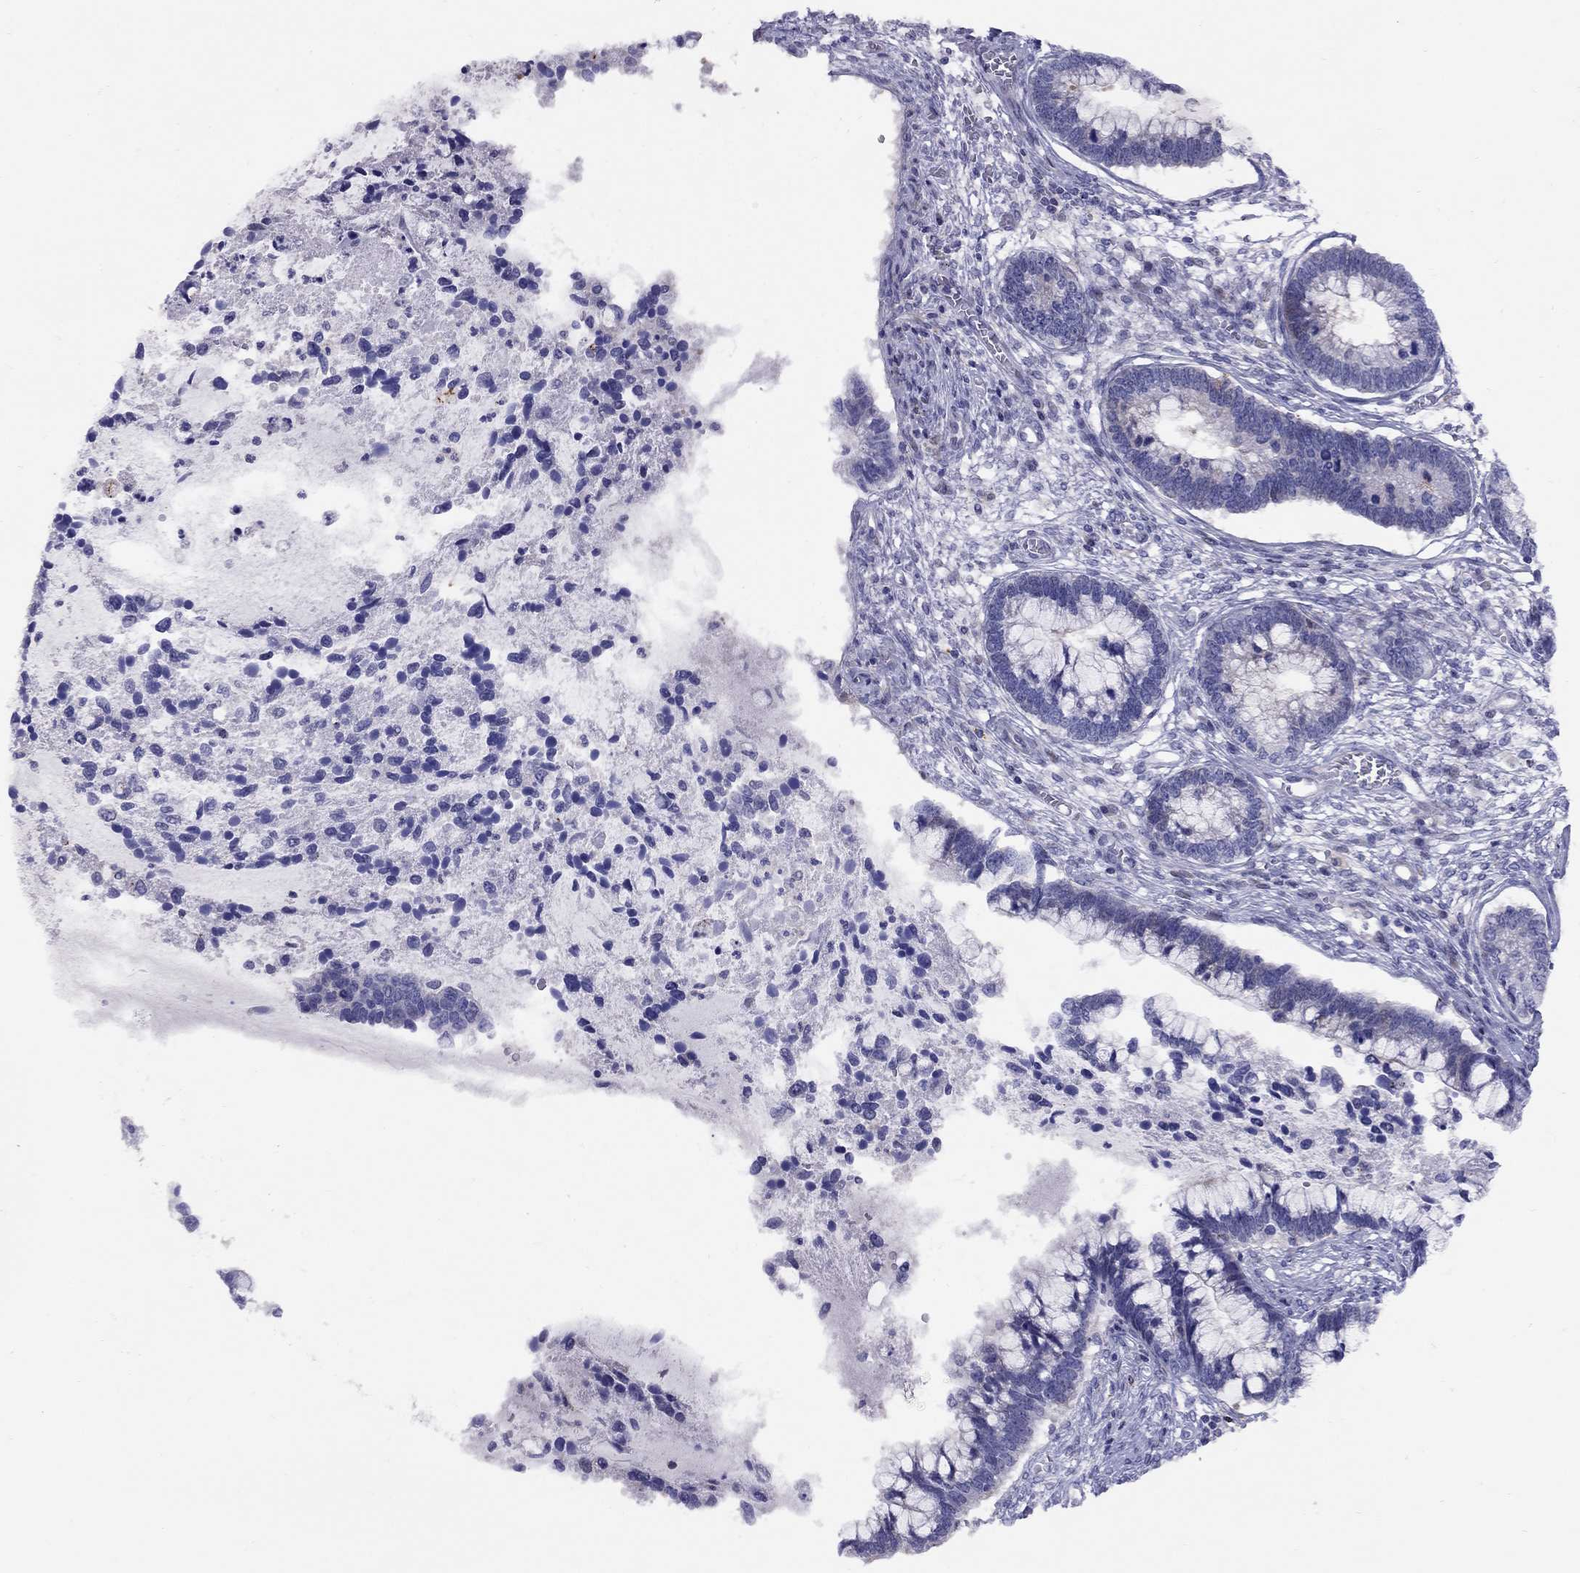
{"staining": {"intensity": "negative", "quantity": "none", "location": "none"}, "tissue": "cervical cancer", "cell_type": "Tumor cells", "image_type": "cancer", "snomed": [{"axis": "morphology", "description": "Adenocarcinoma, NOS"}, {"axis": "topography", "description": "Cervix"}], "caption": "Cervical cancer stained for a protein using immunohistochemistry (IHC) reveals no positivity tumor cells.", "gene": "MAGEB4", "patient": {"sex": "female", "age": 44}}